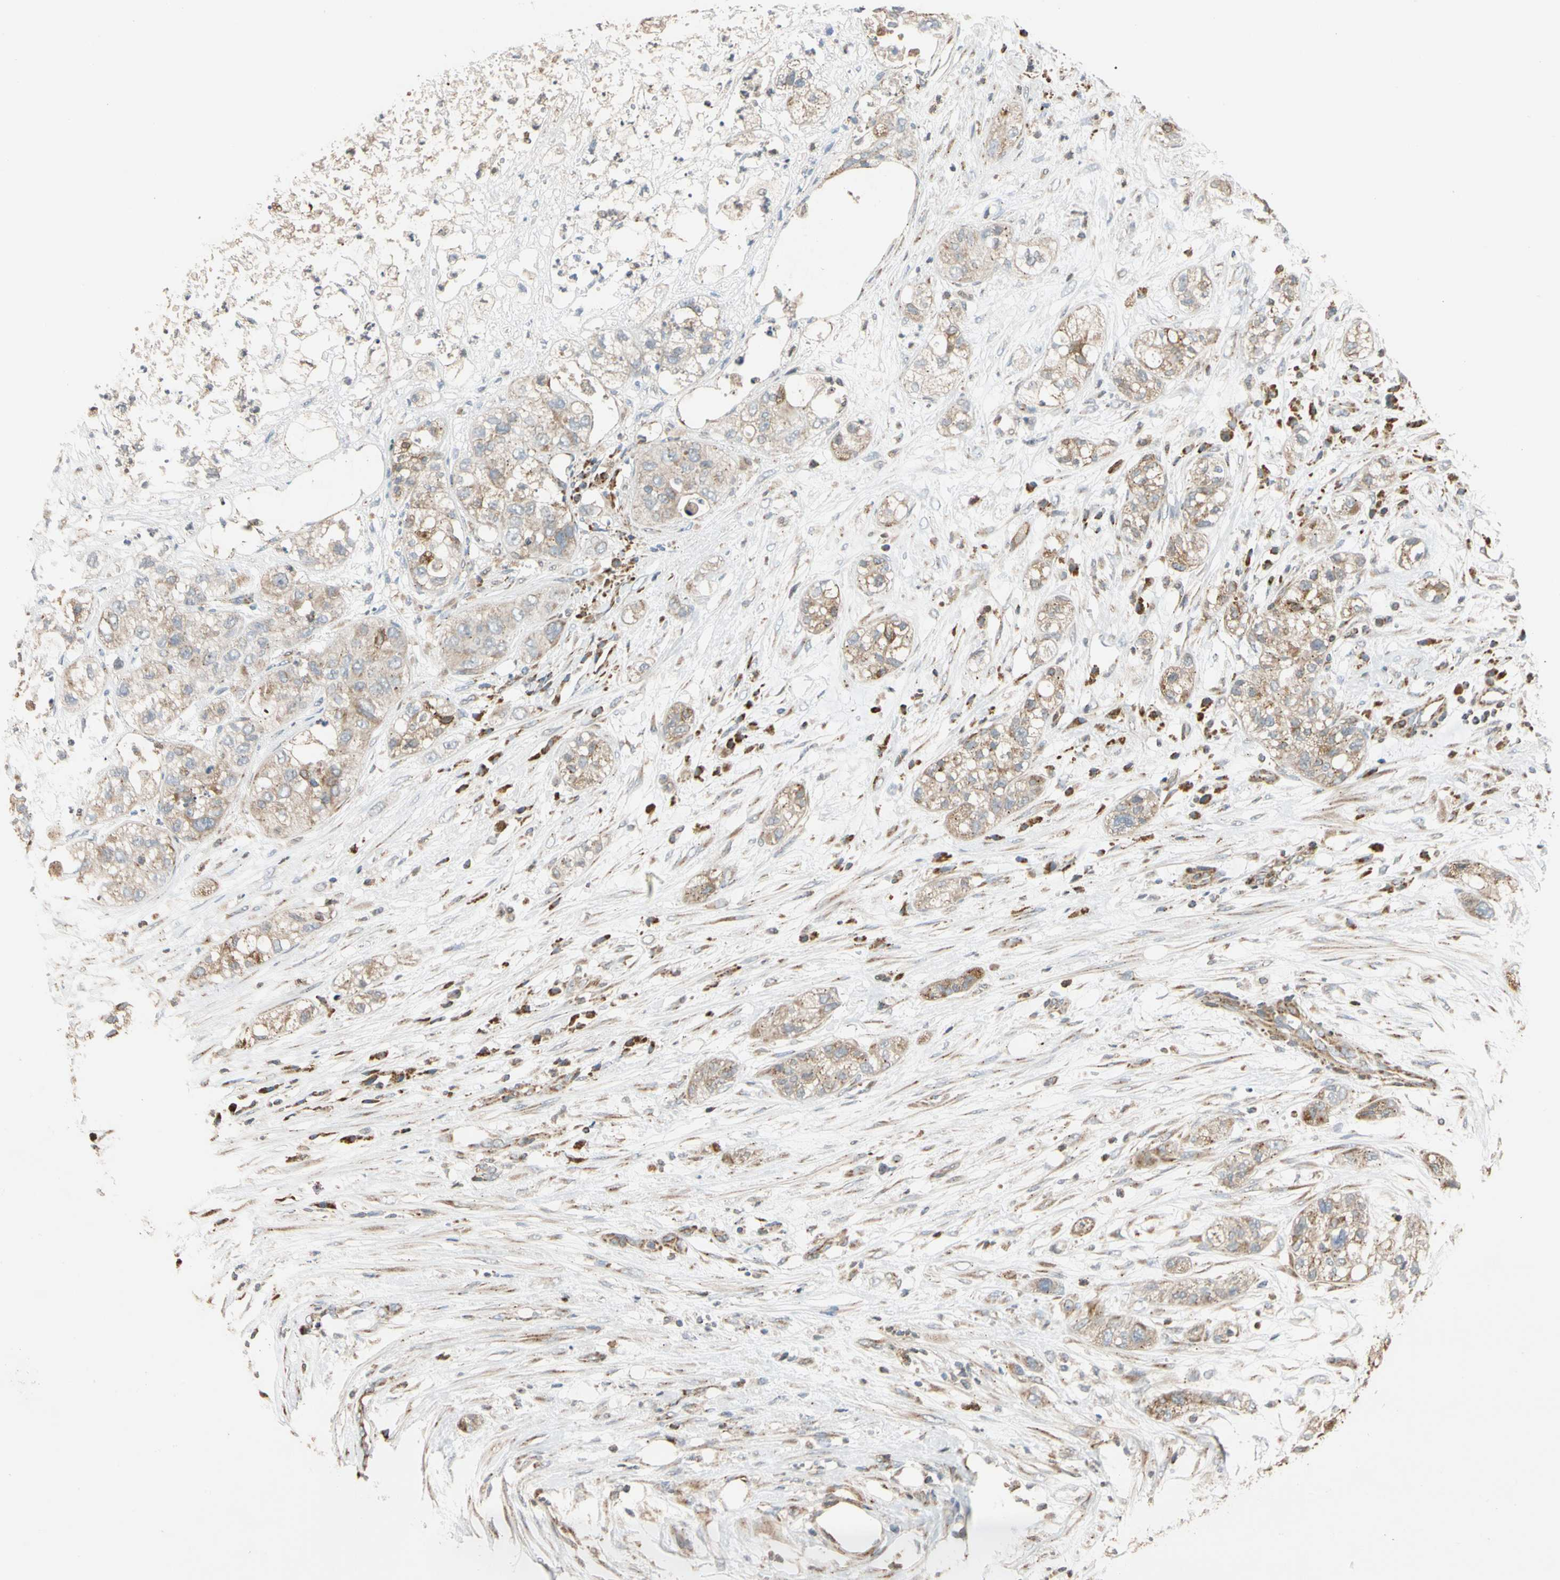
{"staining": {"intensity": "weak", "quantity": "25%-75%", "location": "cytoplasmic/membranous"}, "tissue": "pancreatic cancer", "cell_type": "Tumor cells", "image_type": "cancer", "snomed": [{"axis": "morphology", "description": "Adenocarcinoma, NOS"}, {"axis": "topography", "description": "Pancreas"}], "caption": "The histopathology image shows a brown stain indicating the presence of a protein in the cytoplasmic/membranous of tumor cells in adenocarcinoma (pancreatic).", "gene": "IP6K2", "patient": {"sex": "female", "age": 78}}